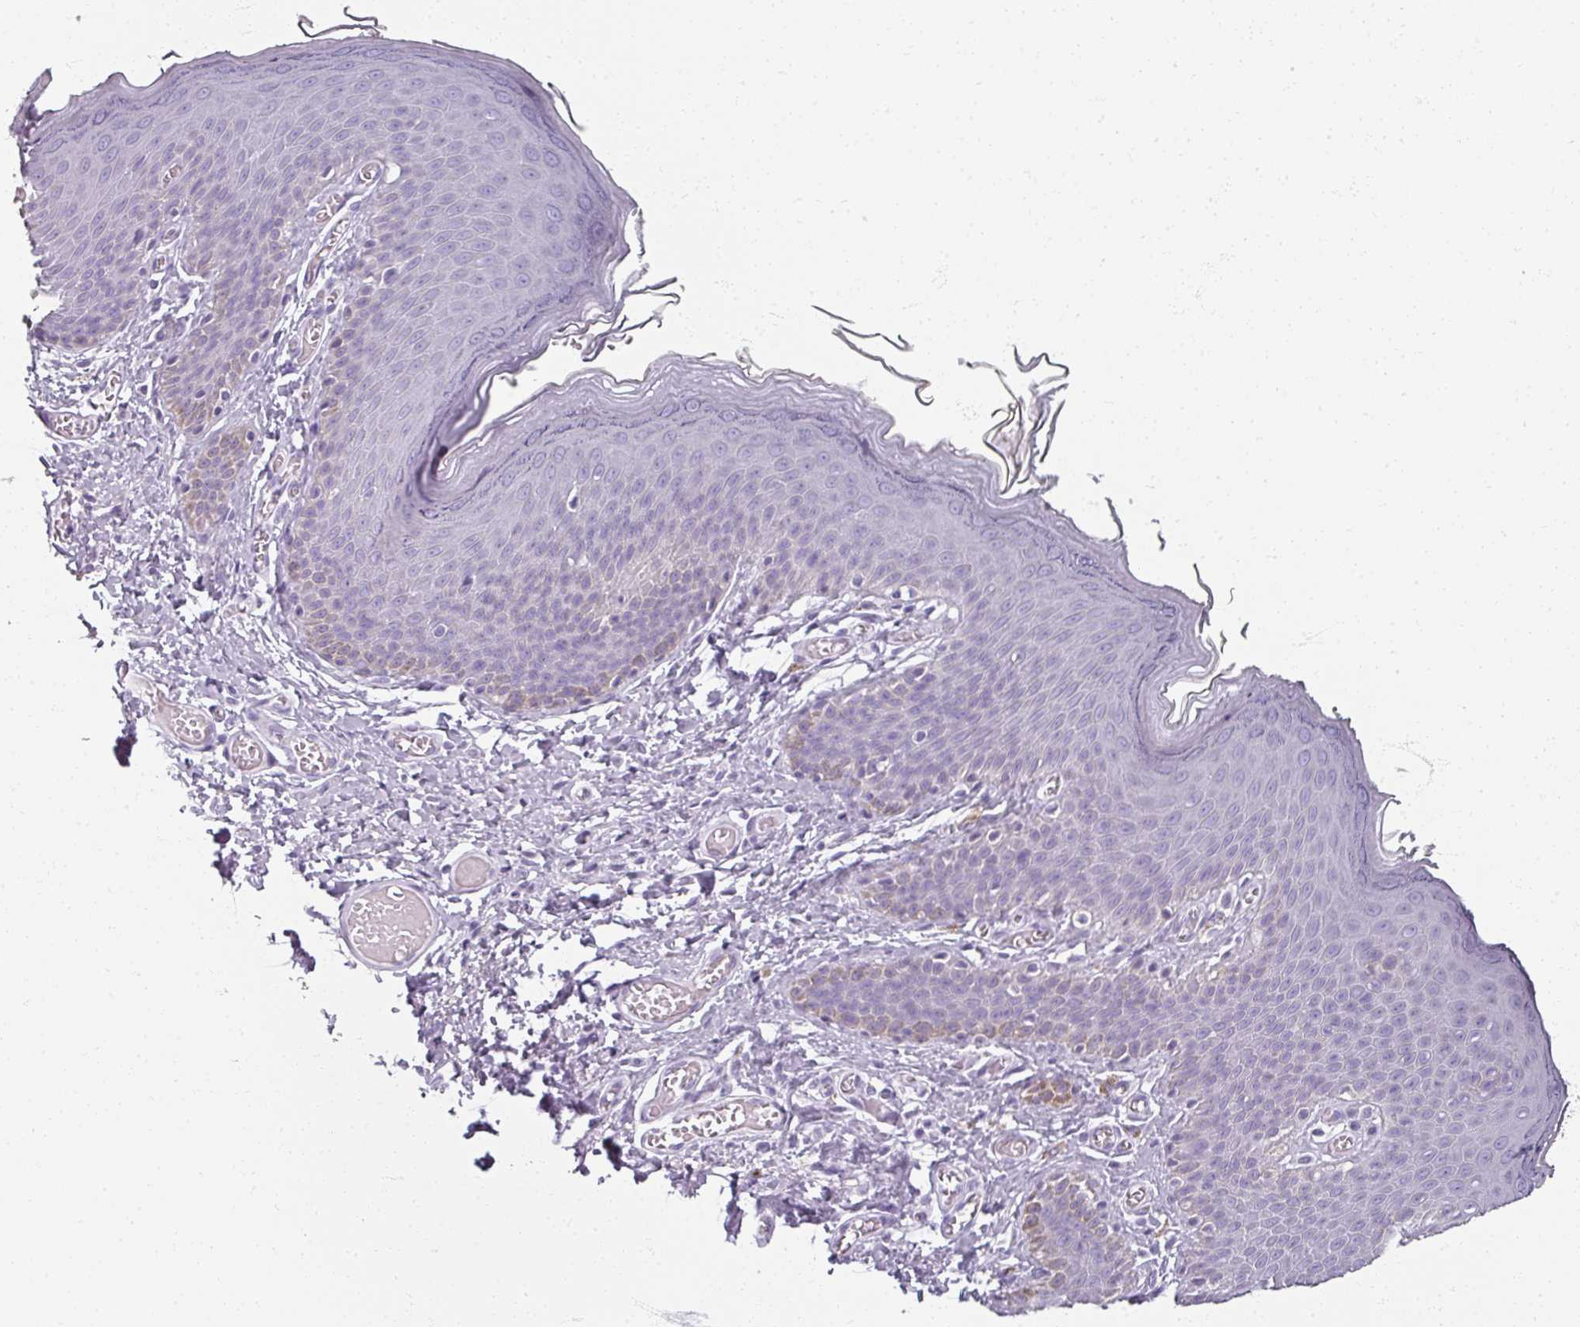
{"staining": {"intensity": "negative", "quantity": "none", "location": "none"}, "tissue": "skin", "cell_type": "Epidermal cells", "image_type": "normal", "snomed": [{"axis": "morphology", "description": "Normal tissue, NOS"}, {"axis": "topography", "description": "Anal"}], "caption": "DAB (3,3'-diaminobenzidine) immunohistochemical staining of normal human skin exhibits no significant staining in epidermal cells. The staining is performed using DAB brown chromogen with nuclei counter-stained in using hematoxylin.", "gene": "REG3A", "patient": {"sex": "female", "age": 40}}